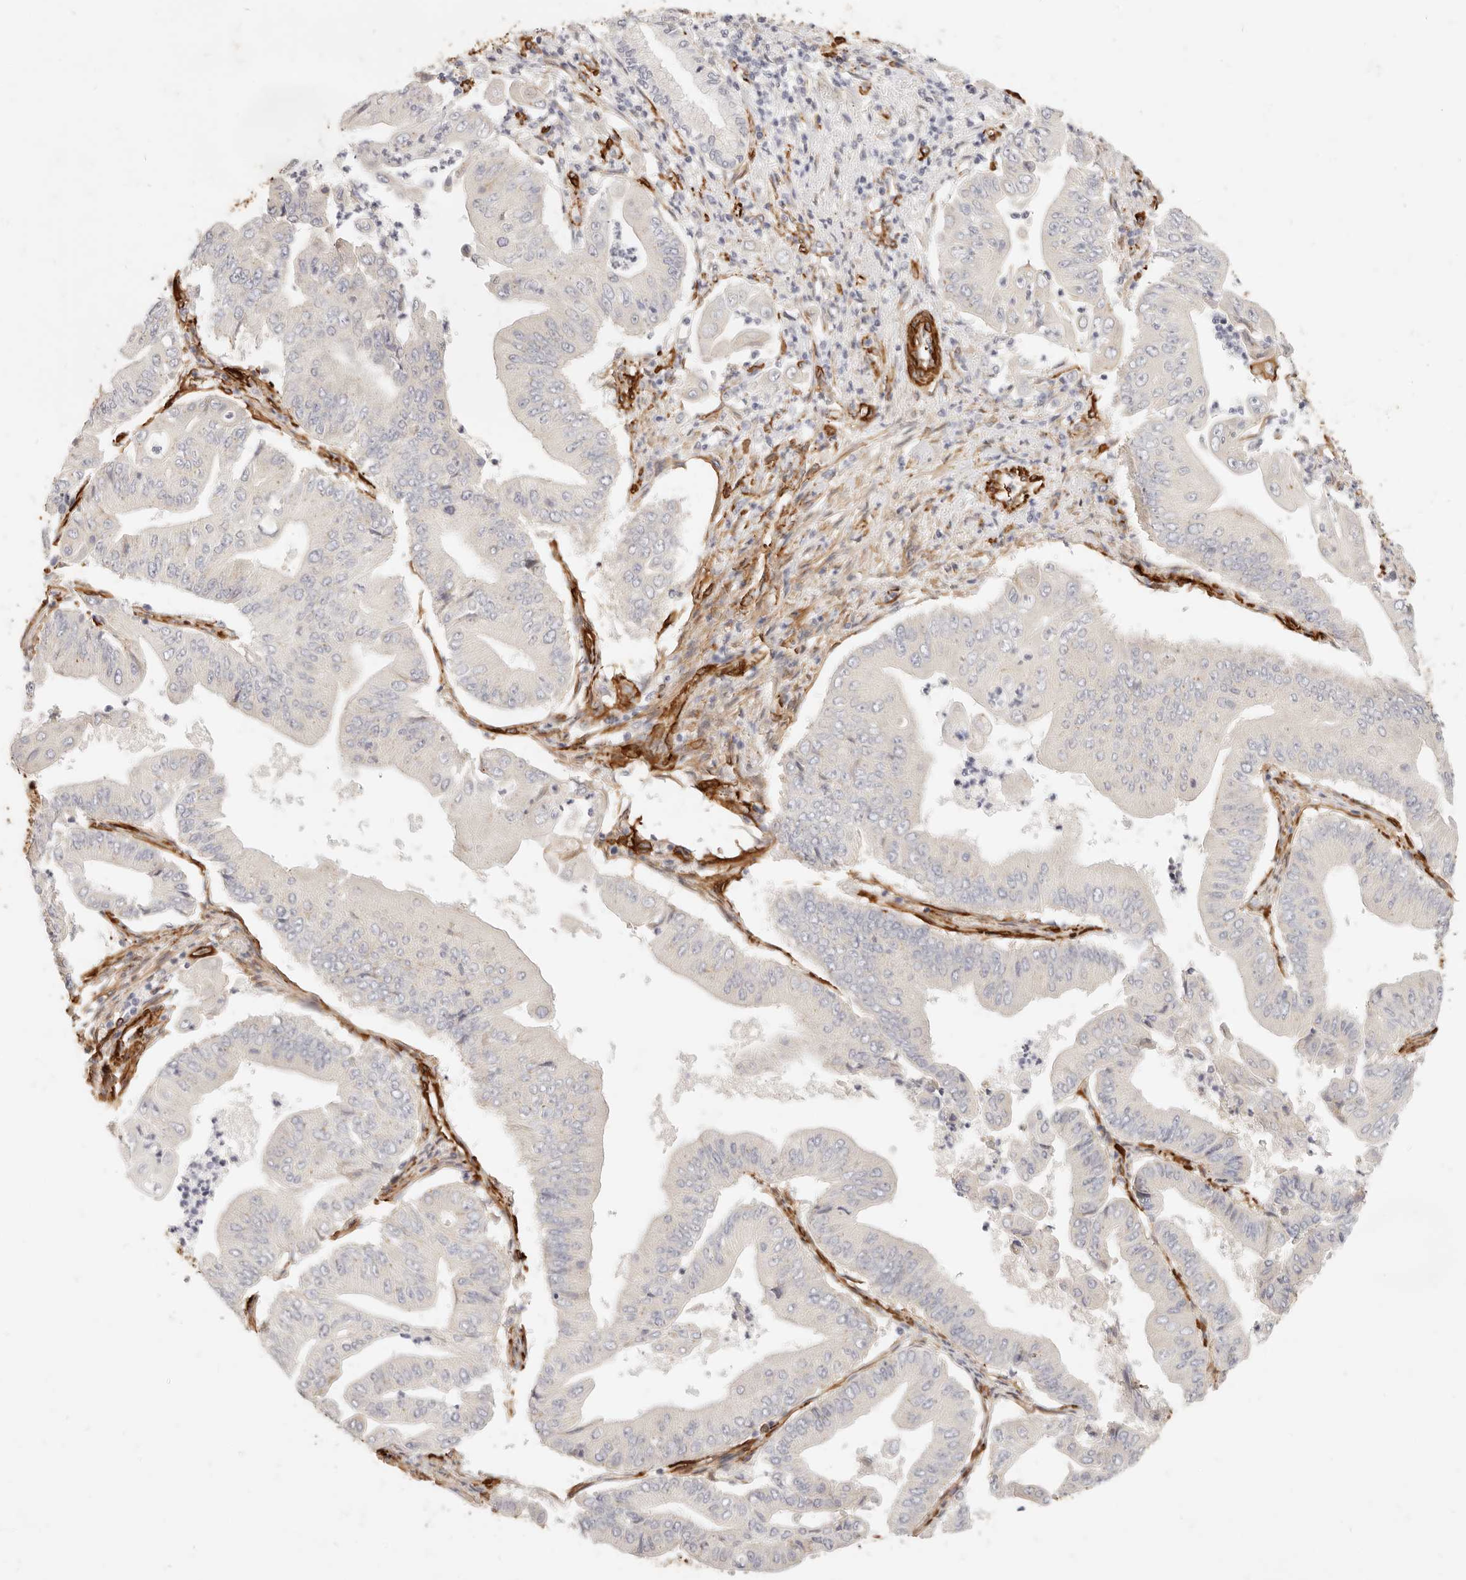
{"staining": {"intensity": "negative", "quantity": "none", "location": "none"}, "tissue": "pancreatic cancer", "cell_type": "Tumor cells", "image_type": "cancer", "snomed": [{"axis": "morphology", "description": "Adenocarcinoma, NOS"}, {"axis": "topography", "description": "Pancreas"}], "caption": "IHC of pancreatic adenocarcinoma demonstrates no positivity in tumor cells.", "gene": "TMTC2", "patient": {"sex": "female", "age": 77}}